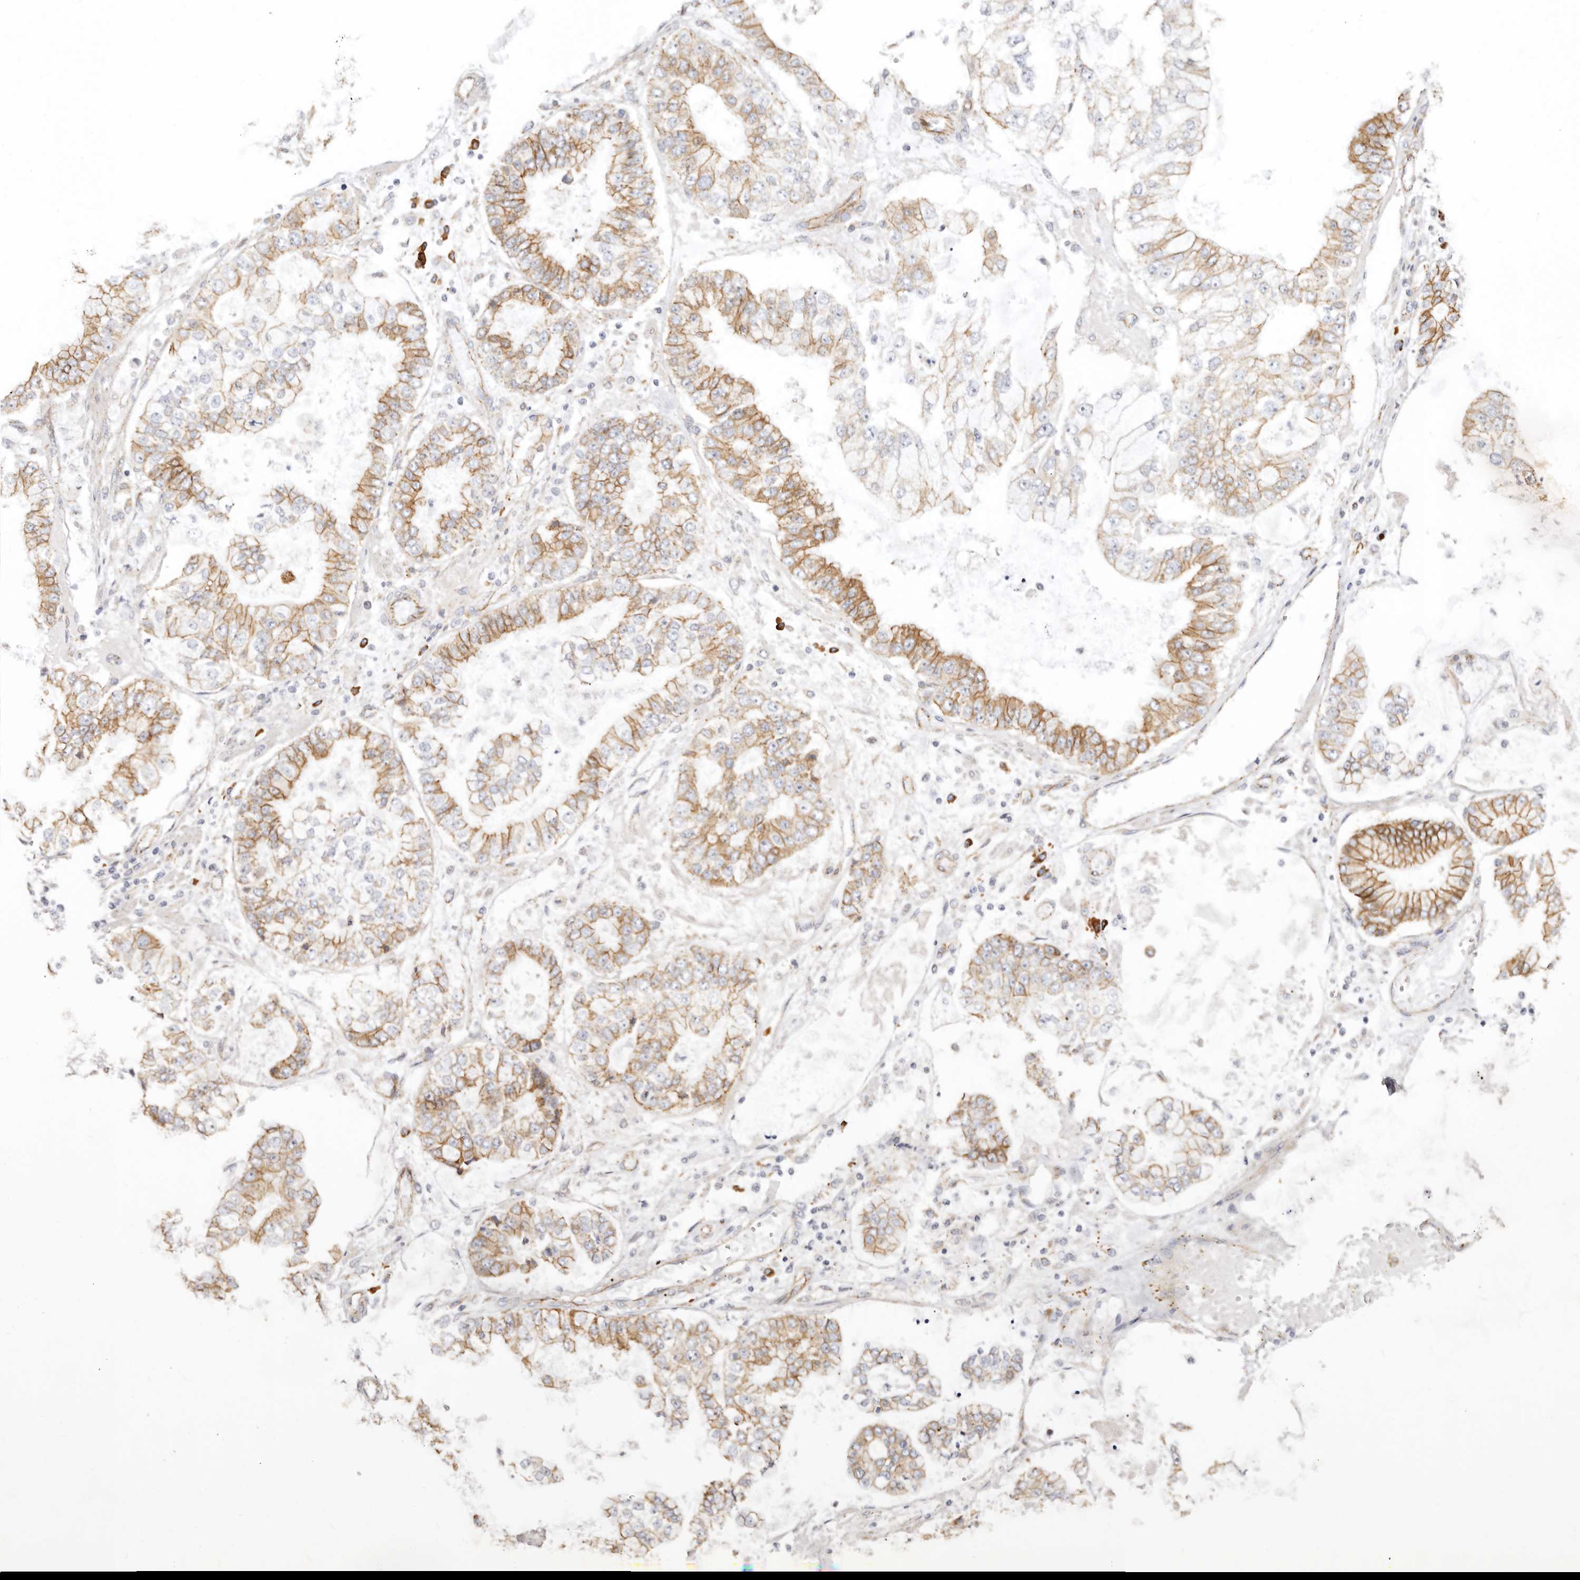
{"staining": {"intensity": "moderate", "quantity": ">75%", "location": "cytoplasmic/membranous"}, "tissue": "stomach cancer", "cell_type": "Tumor cells", "image_type": "cancer", "snomed": [{"axis": "morphology", "description": "Adenocarcinoma, NOS"}, {"axis": "topography", "description": "Stomach"}], "caption": "Tumor cells exhibit medium levels of moderate cytoplasmic/membranous staining in approximately >75% of cells in human stomach cancer (adenocarcinoma).", "gene": "CTNNB1", "patient": {"sex": "male", "age": 76}}